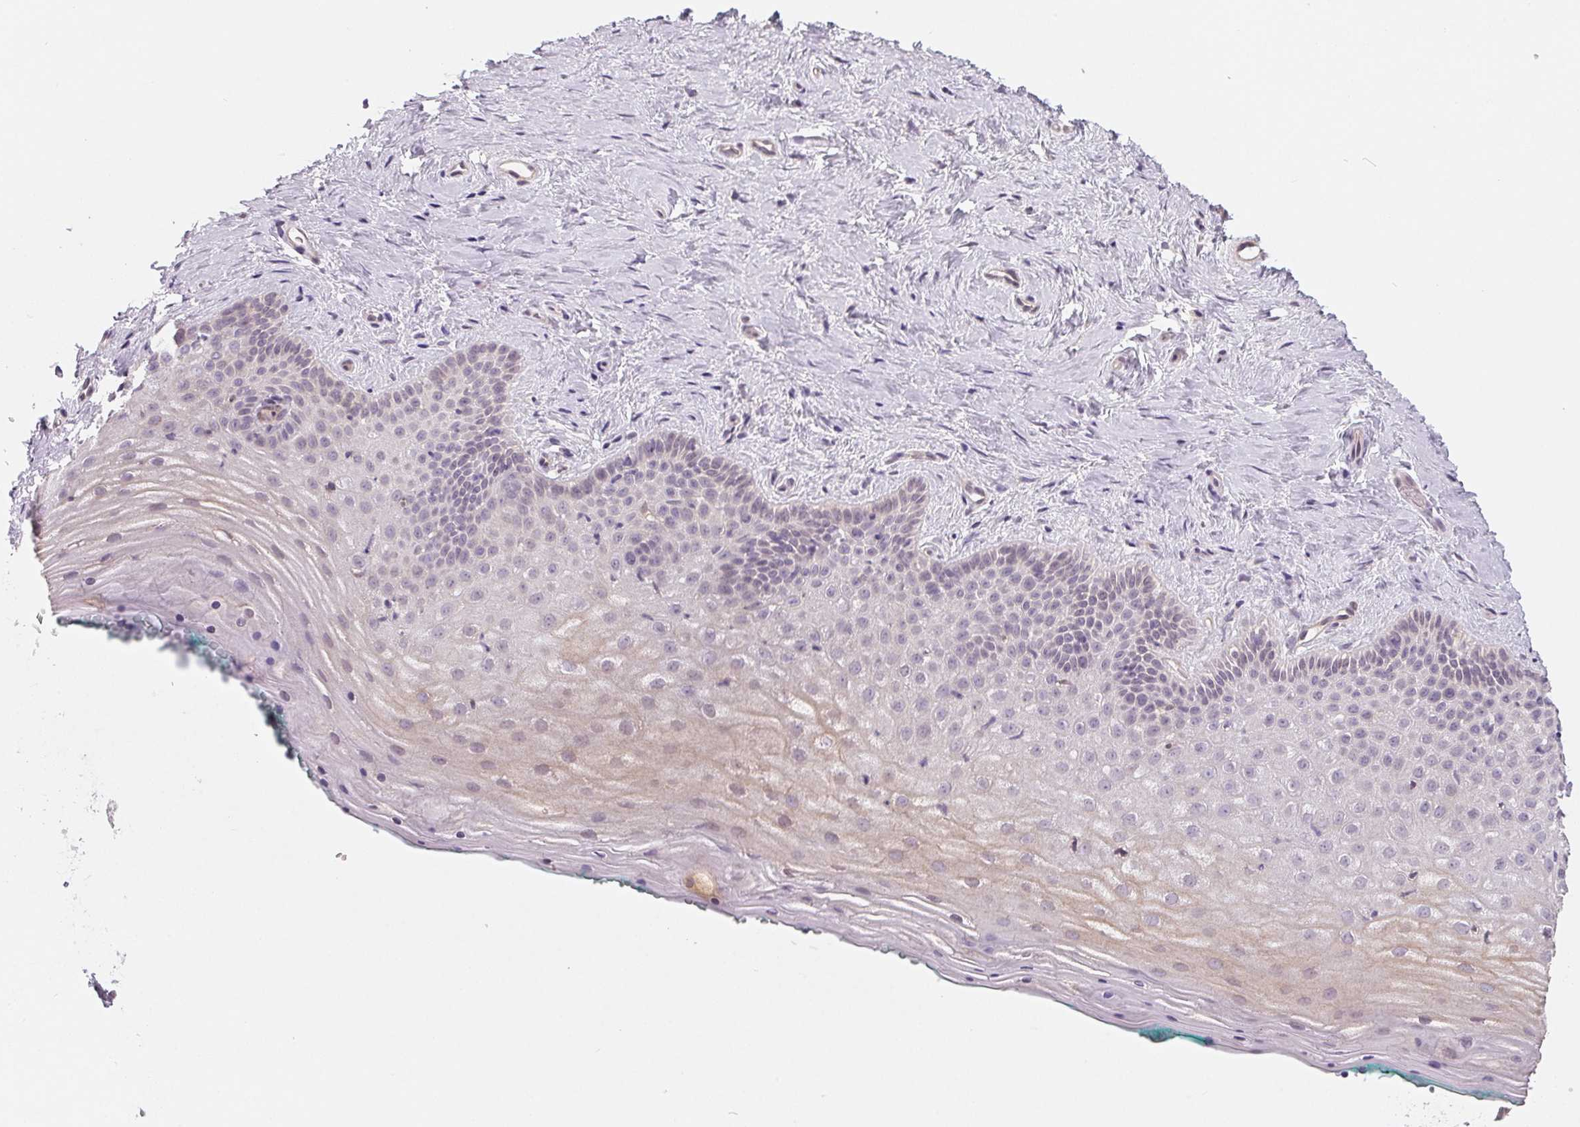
{"staining": {"intensity": "weak", "quantity": "<25%", "location": "cytoplasmic/membranous"}, "tissue": "vagina", "cell_type": "Squamous epithelial cells", "image_type": "normal", "snomed": [{"axis": "morphology", "description": "Normal tissue, NOS"}, {"axis": "topography", "description": "Vagina"}], "caption": "Immunohistochemical staining of benign vagina exhibits no significant expression in squamous epithelial cells.", "gene": "CFC1B", "patient": {"sex": "female", "age": 45}}